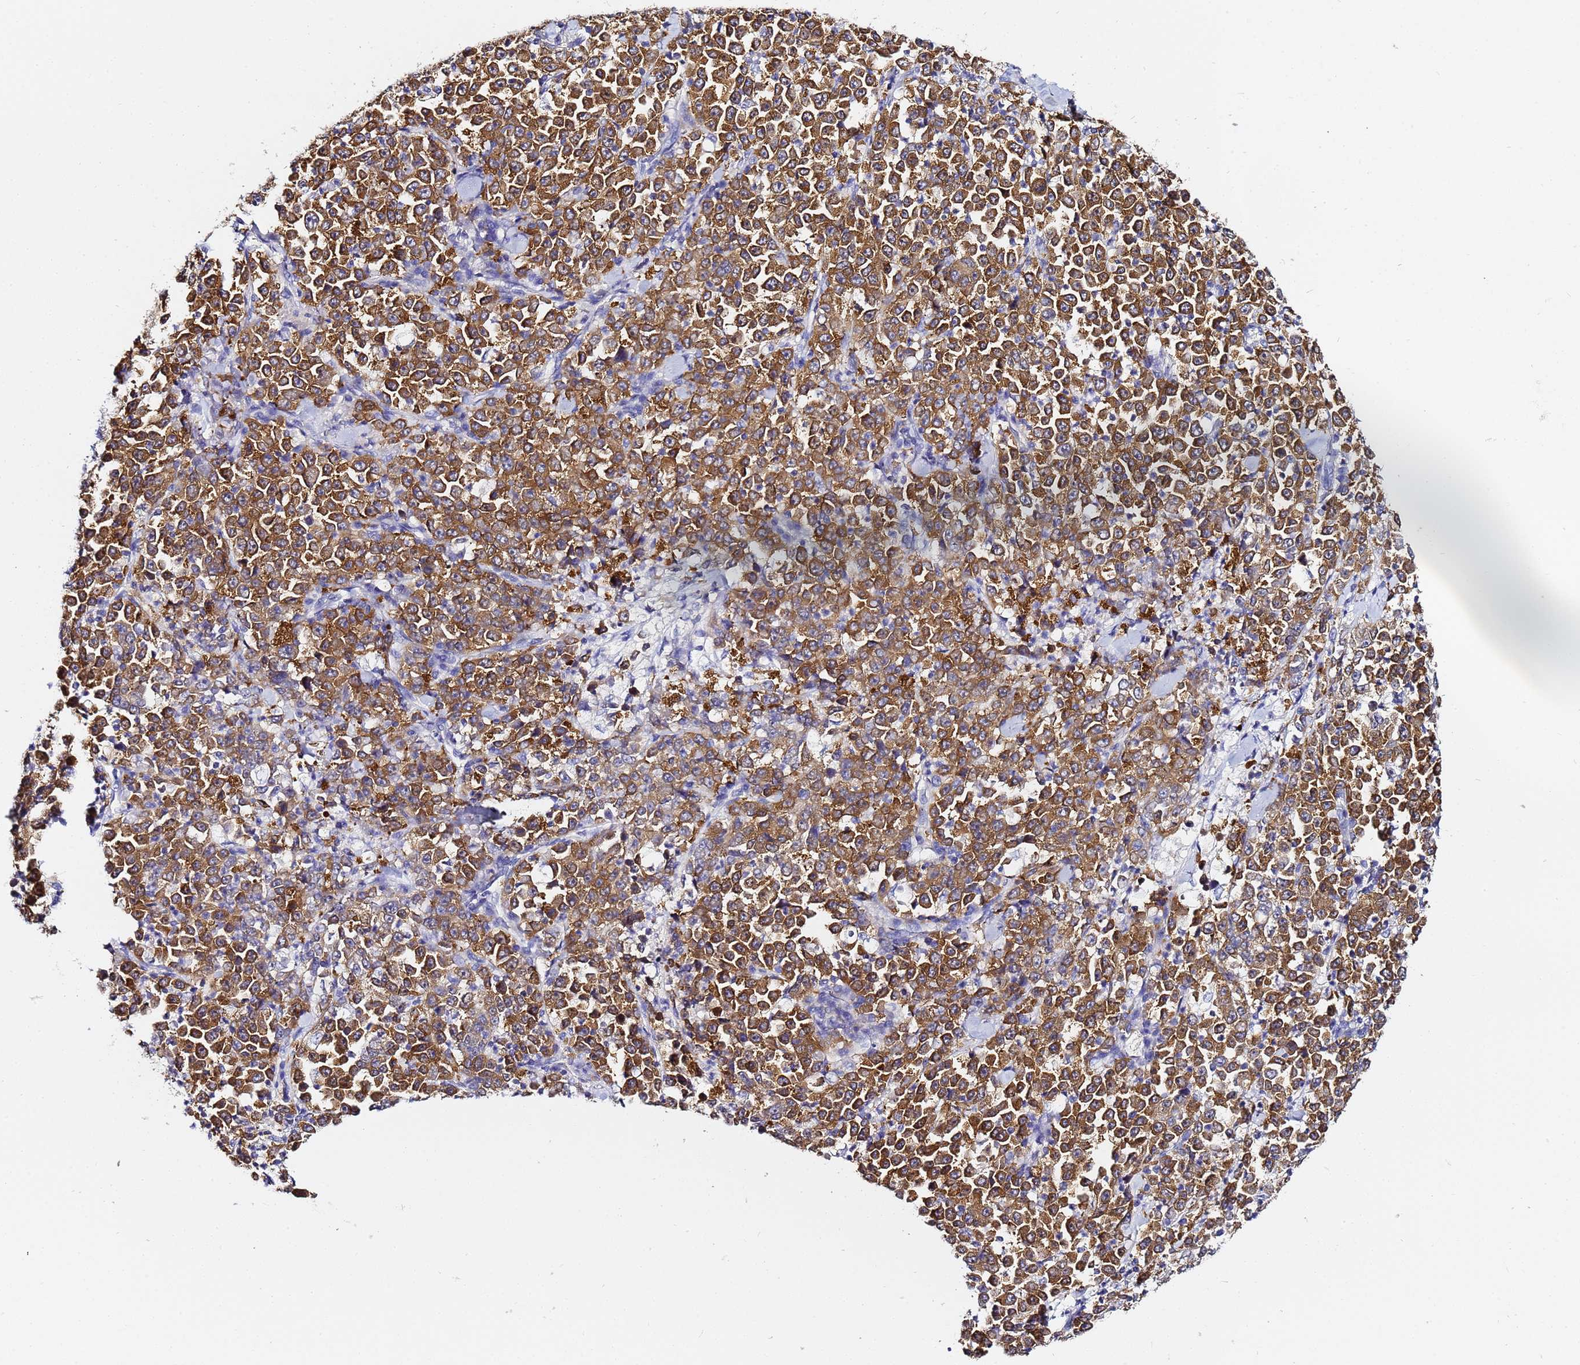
{"staining": {"intensity": "strong", "quantity": ">75%", "location": "cytoplasmic/membranous"}, "tissue": "stomach cancer", "cell_type": "Tumor cells", "image_type": "cancer", "snomed": [{"axis": "morphology", "description": "Normal tissue, NOS"}, {"axis": "morphology", "description": "Adenocarcinoma, NOS"}, {"axis": "topography", "description": "Stomach, upper"}, {"axis": "topography", "description": "Stomach"}], "caption": "Strong cytoplasmic/membranous expression for a protein is seen in about >75% of tumor cells of stomach cancer using immunohistochemistry (IHC).", "gene": "LENG1", "patient": {"sex": "male", "age": 59}}